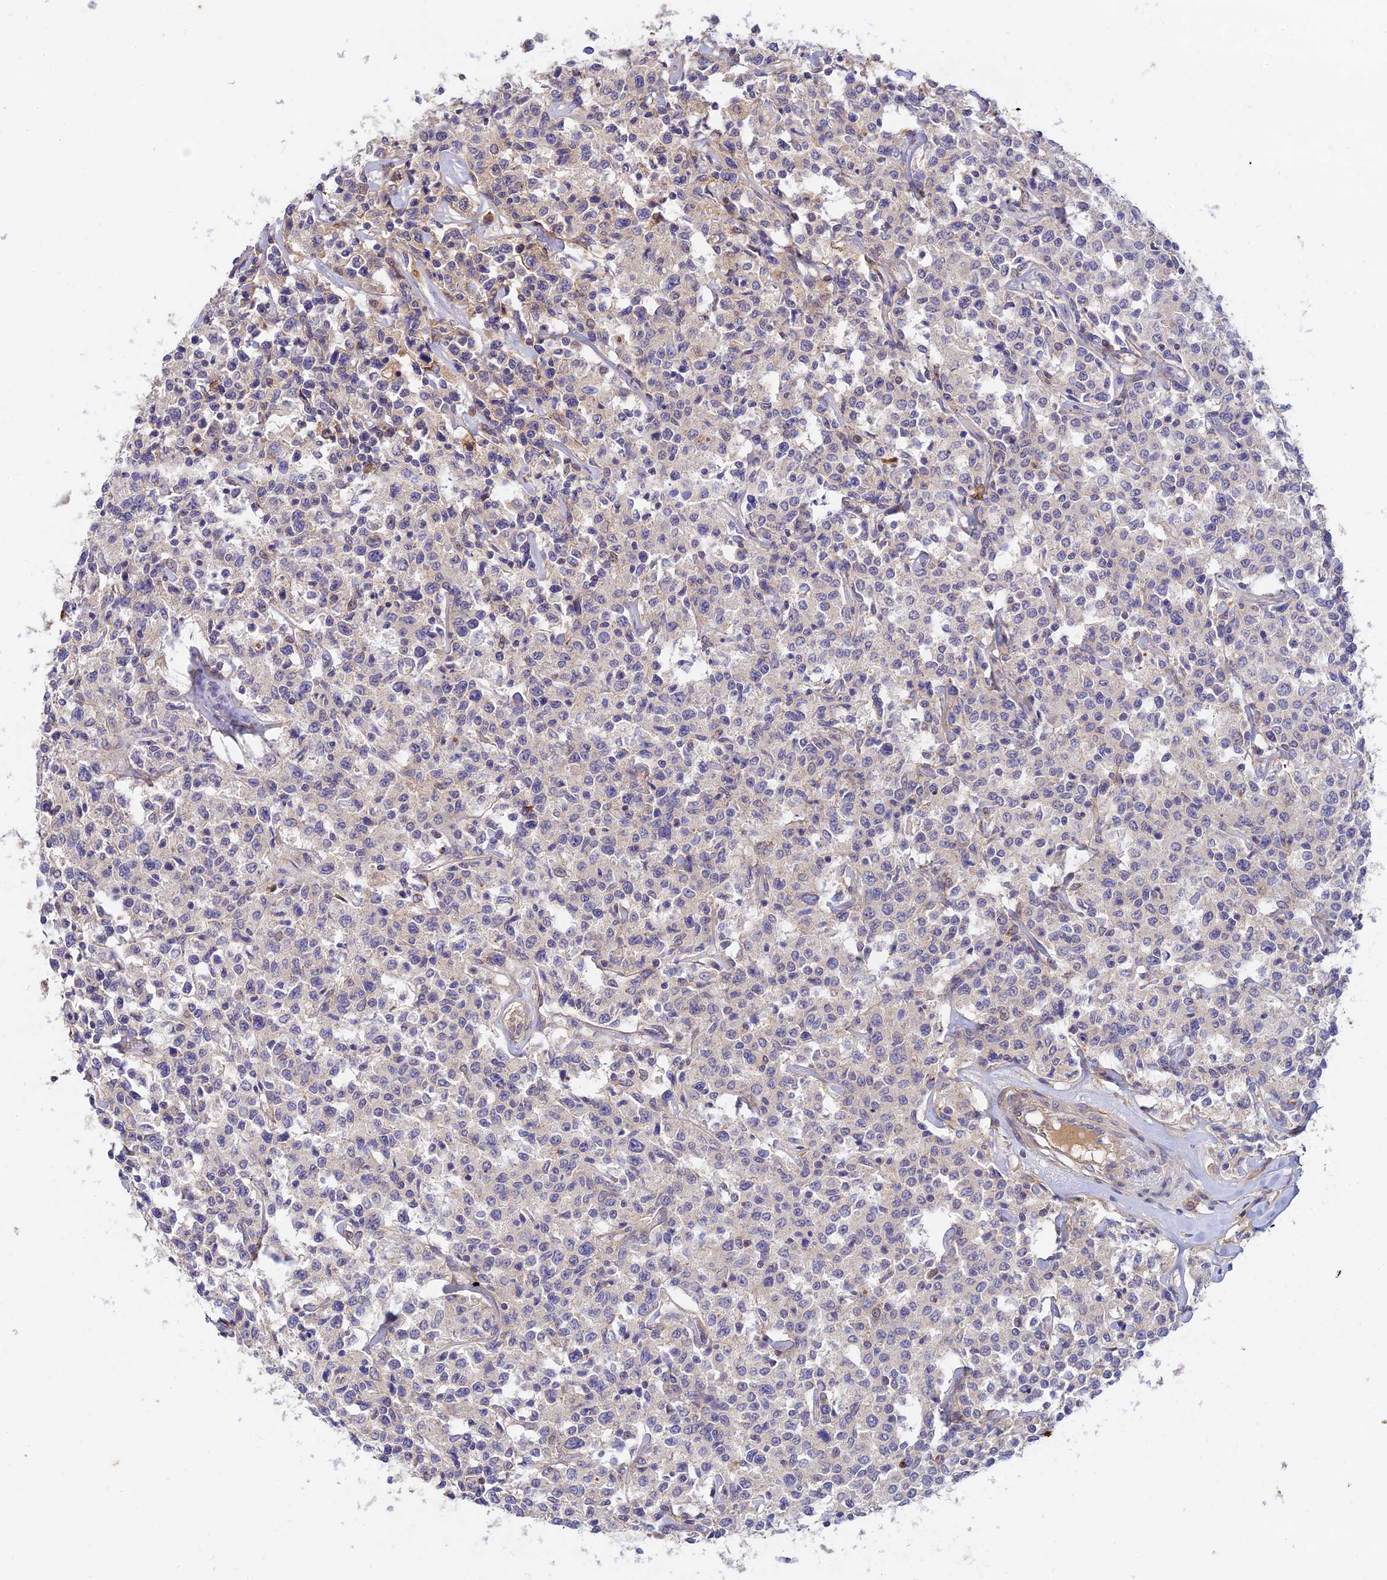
{"staining": {"intensity": "negative", "quantity": "none", "location": "none"}, "tissue": "lymphoma", "cell_type": "Tumor cells", "image_type": "cancer", "snomed": [{"axis": "morphology", "description": "Malignant lymphoma, non-Hodgkin's type, Low grade"}, {"axis": "topography", "description": "Small intestine"}], "caption": "Tumor cells are negative for protein expression in human malignant lymphoma, non-Hodgkin's type (low-grade).", "gene": "ACSM5", "patient": {"sex": "female", "age": 59}}